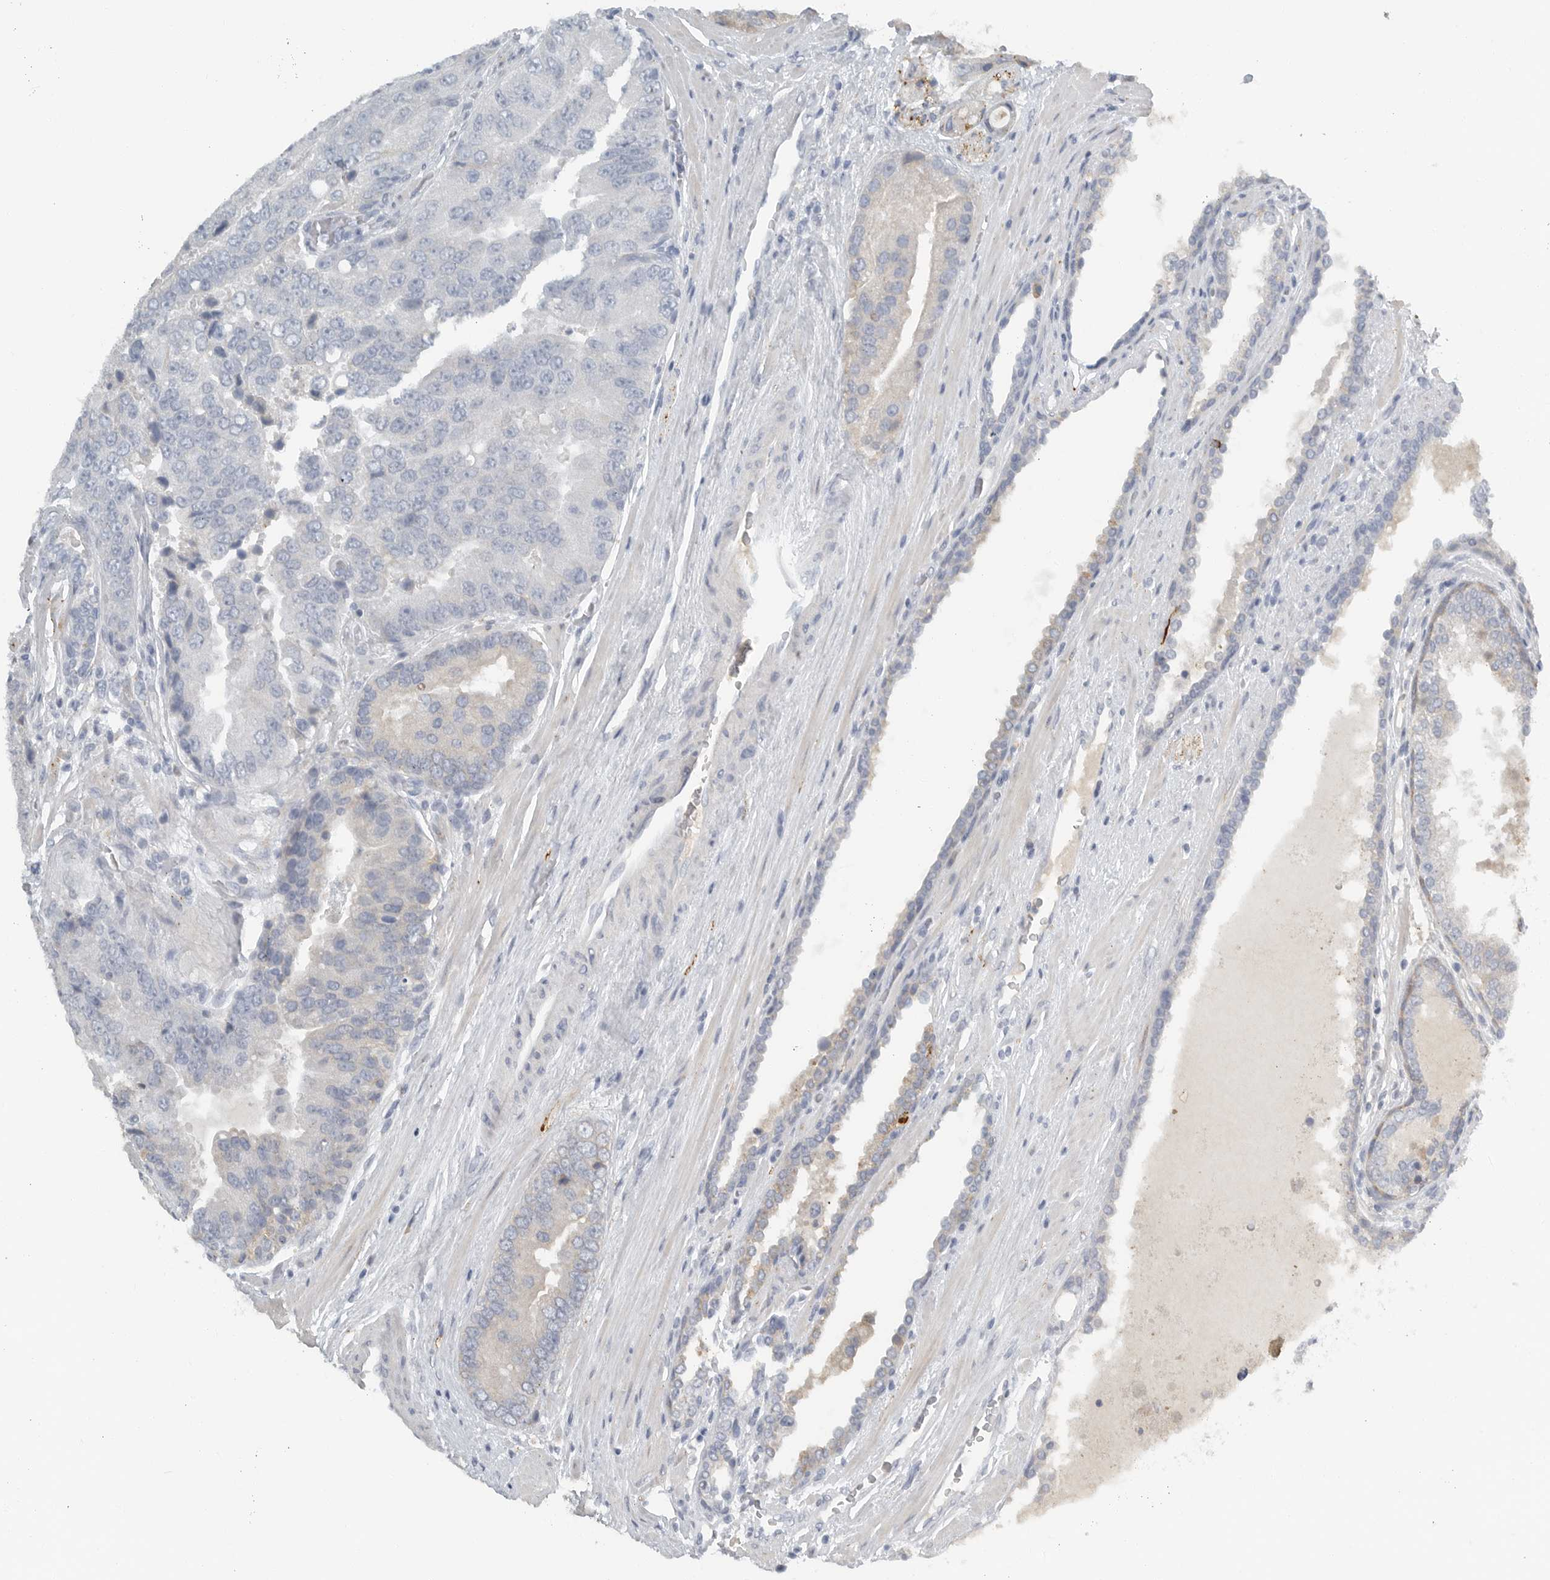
{"staining": {"intensity": "negative", "quantity": "none", "location": "none"}, "tissue": "prostate cancer", "cell_type": "Tumor cells", "image_type": "cancer", "snomed": [{"axis": "morphology", "description": "Adenocarcinoma, High grade"}, {"axis": "topography", "description": "Prostate"}], "caption": "Prostate cancer (high-grade adenocarcinoma) was stained to show a protein in brown. There is no significant expression in tumor cells. (Stains: DAB (3,3'-diaminobenzidine) immunohistochemistry (IHC) with hematoxylin counter stain, Microscopy: brightfield microscopy at high magnification).", "gene": "PAM", "patient": {"sex": "male", "age": 70}}